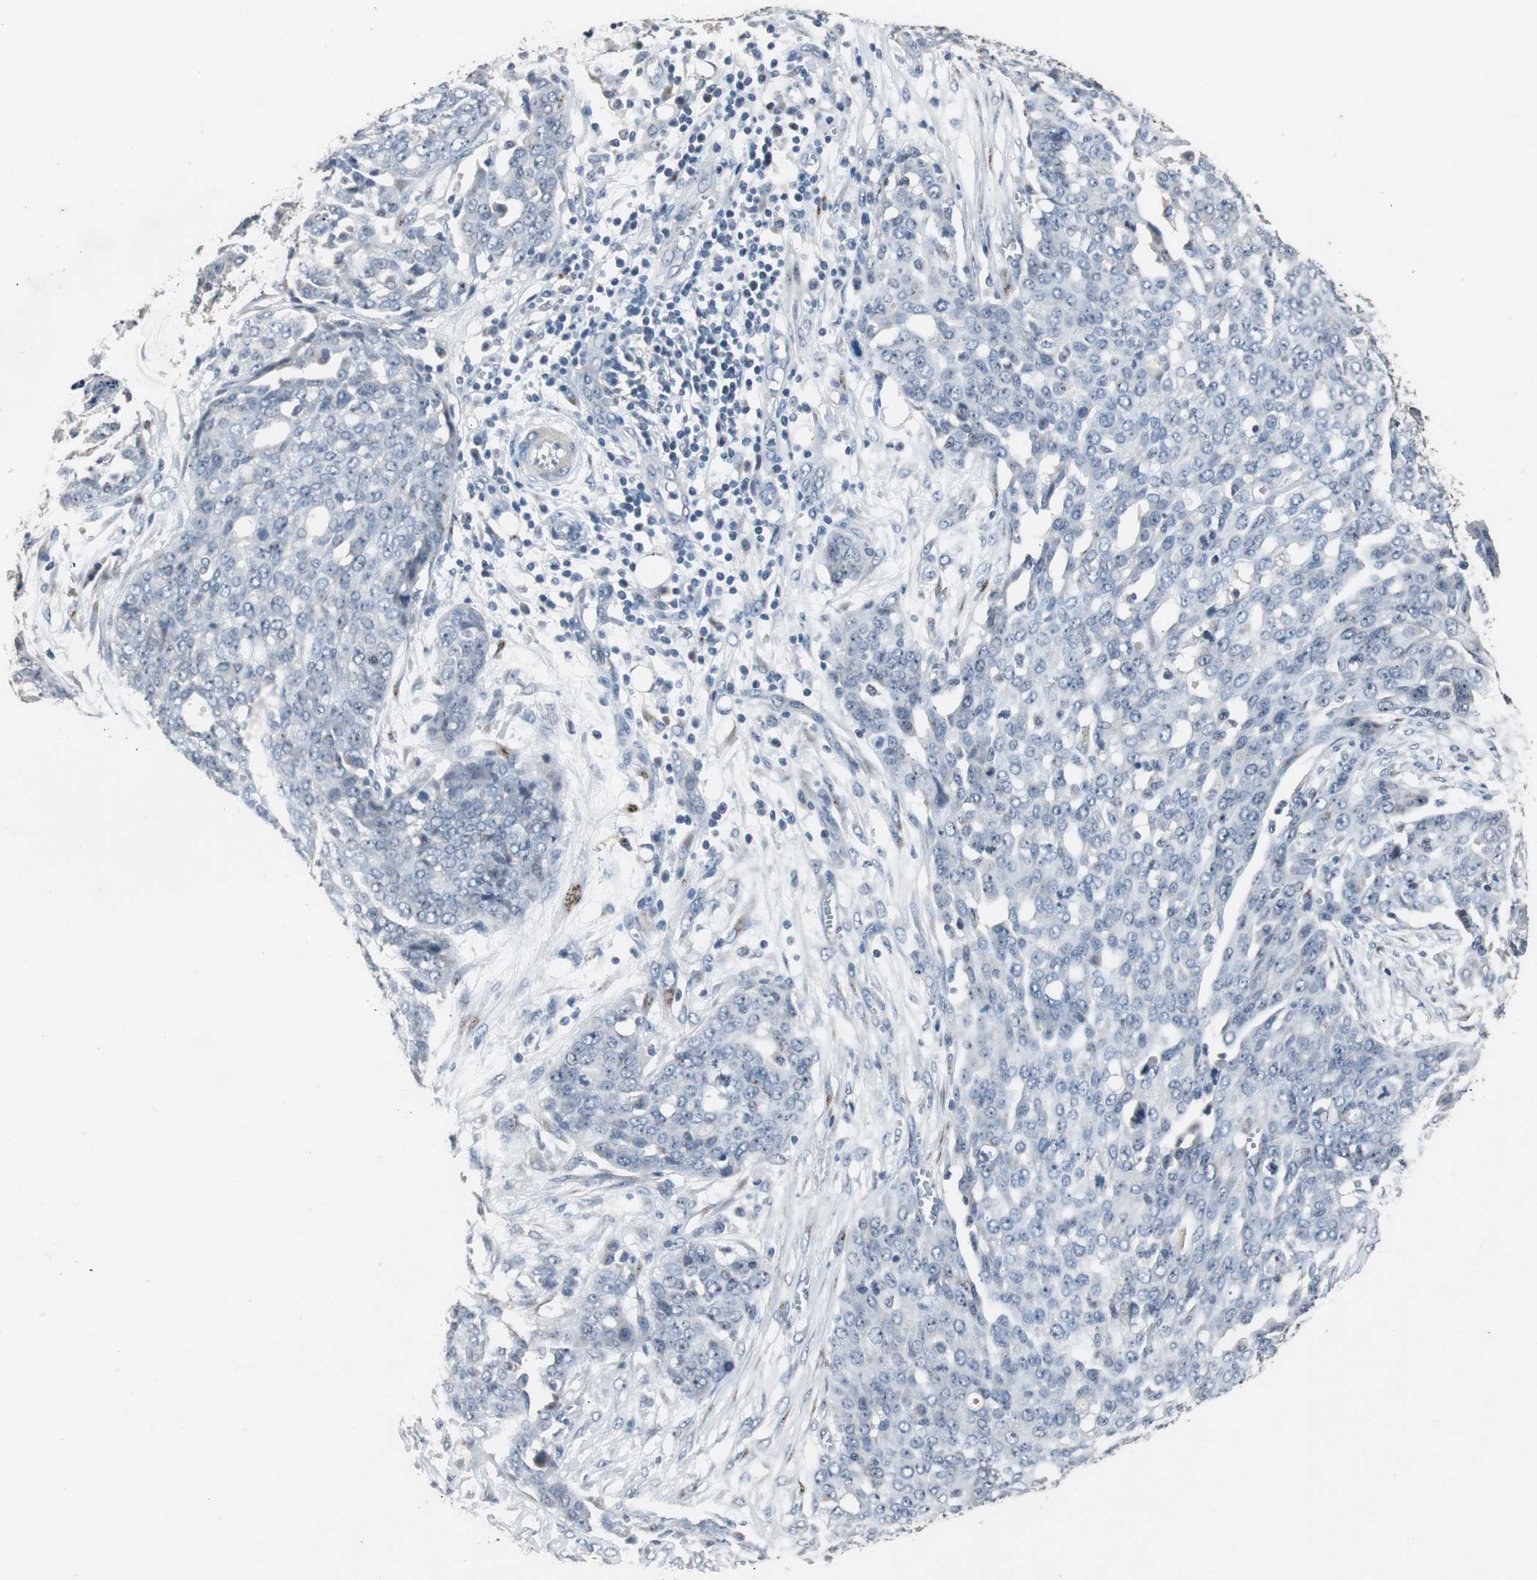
{"staining": {"intensity": "negative", "quantity": "none", "location": "none"}, "tissue": "ovarian cancer", "cell_type": "Tumor cells", "image_type": "cancer", "snomed": [{"axis": "morphology", "description": "Cystadenocarcinoma, serous, NOS"}, {"axis": "topography", "description": "Soft tissue"}, {"axis": "topography", "description": "Ovary"}], "caption": "Immunohistochemical staining of ovarian serous cystadenocarcinoma displays no significant positivity in tumor cells.", "gene": "PCYT1B", "patient": {"sex": "female", "age": 57}}